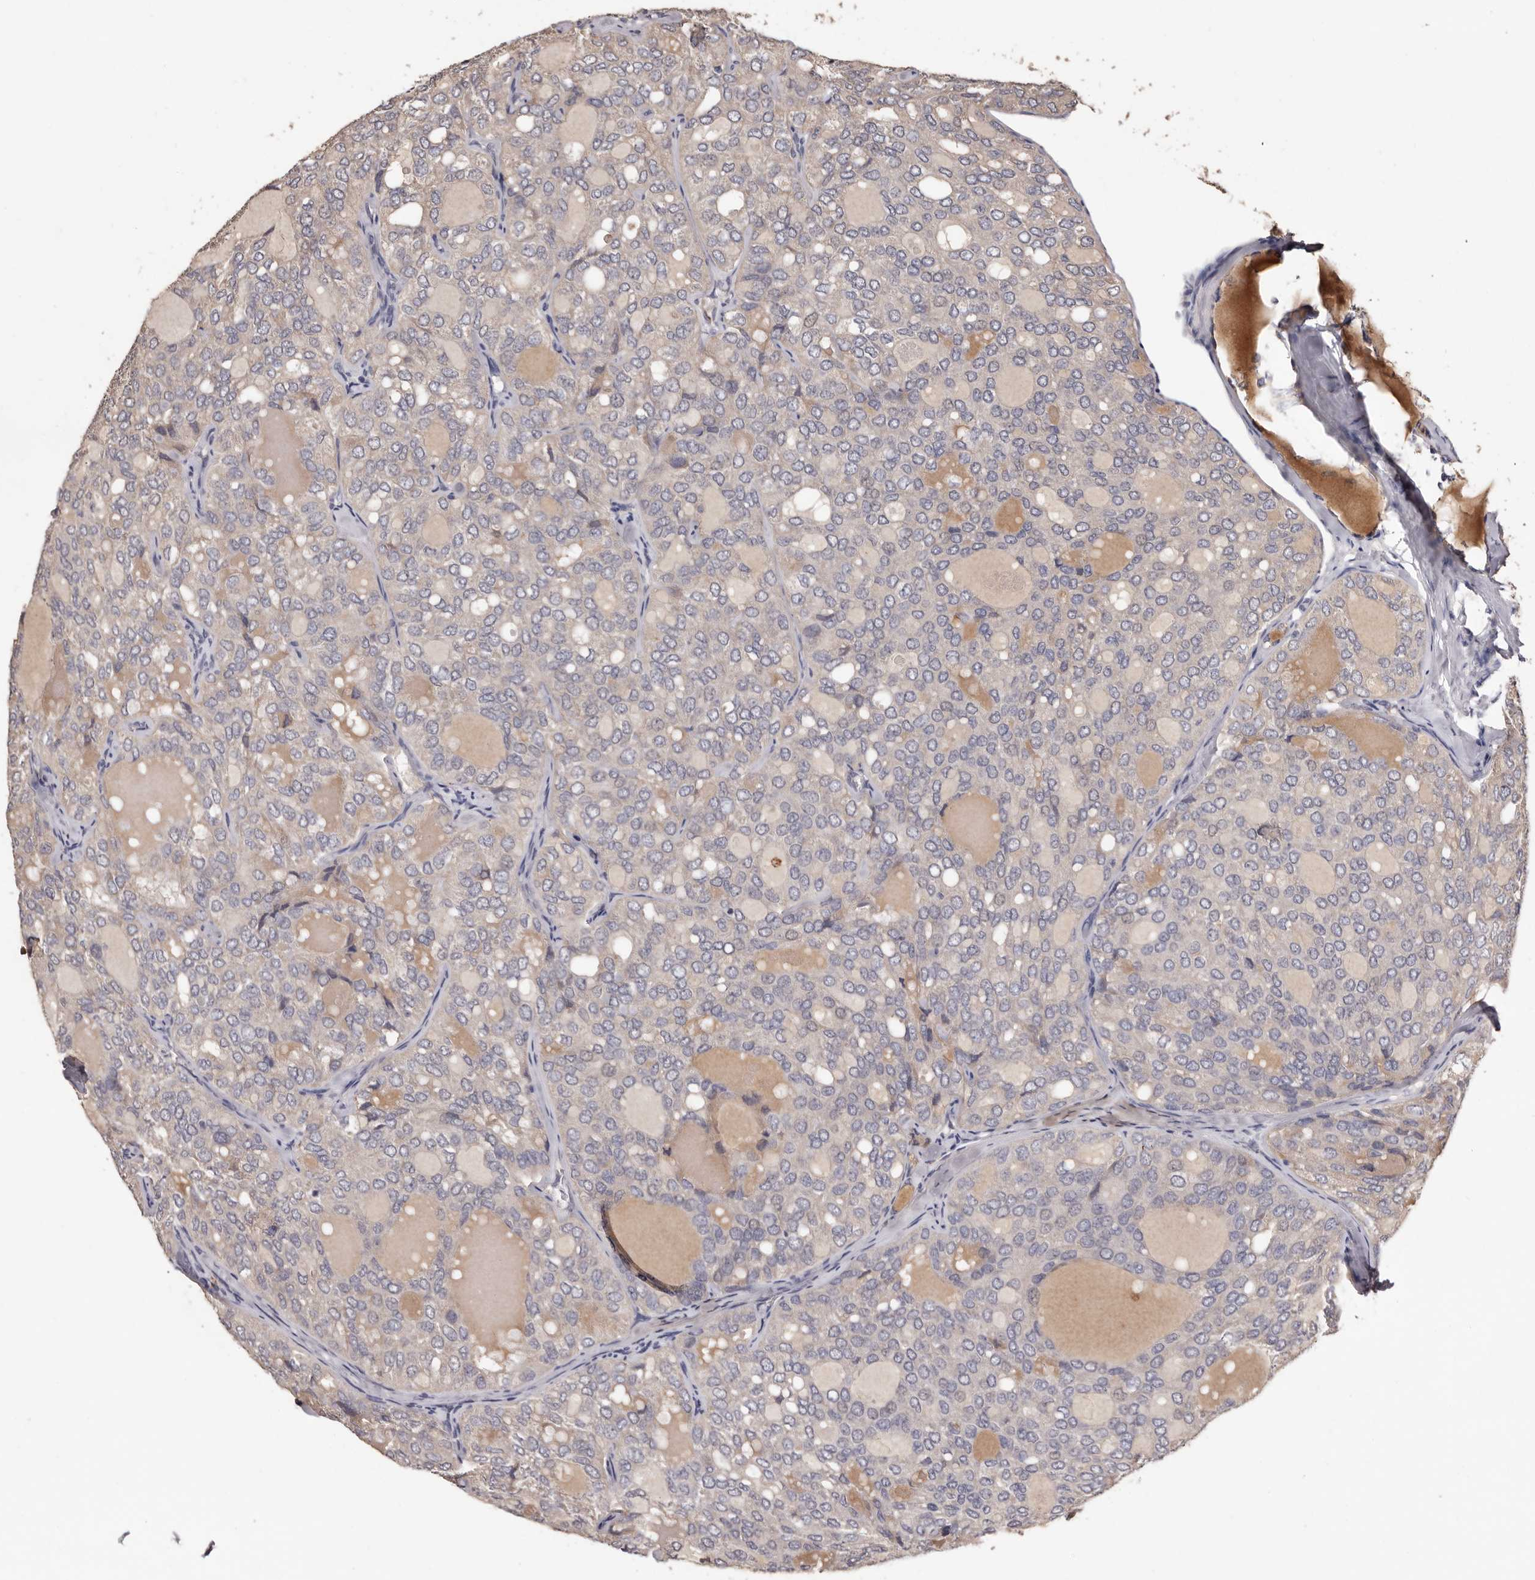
{"staining": {"intensity": "negative", "quantity": "none", "location": "none"}, "tissue": "thyroid cancer", "cell_type": "Tumor cells", "image_type": "cancer", "snomed": [{"axis": "morphology", "description": "Follicular adenoma carcinoma, NOS"}, {"axis": "topography", "description": "Thyroid gland"}], "caption": "IHC of thyroid cancer (follicular adenoma carcinoma) shows no expression in tumor cells. (DAB (3,3'-diaminobenzidine) immunohistochemistry (IHC) with hematoxylin counter stain).", "gene": "ETNK1", "patient": {"sex": "male", "age": 75}}